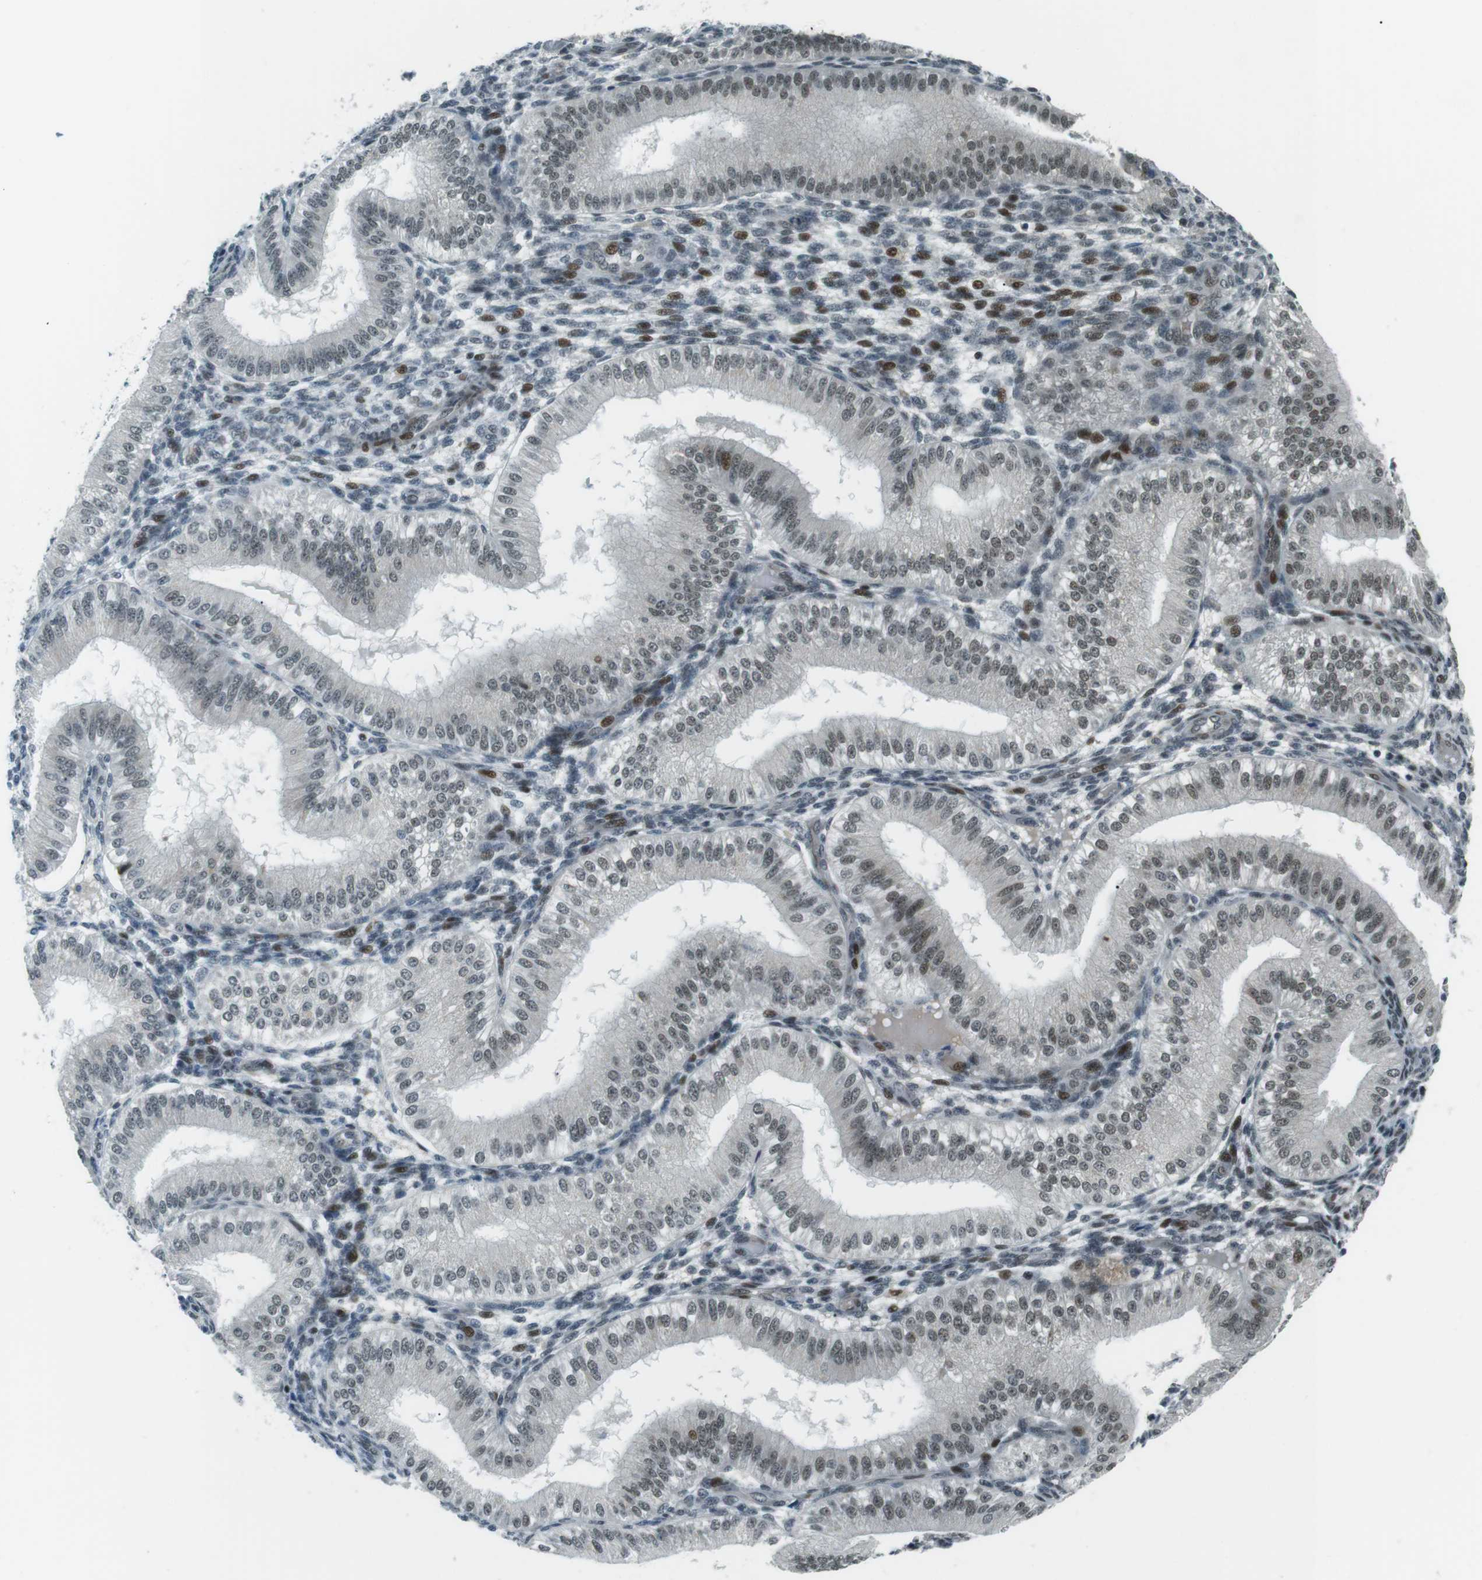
{"staining": {"intensity": "strong", "quantity": "<25%", "location": "nuclear"}, "tissue": "endometrium", "cell_type": "Cells in endometrial stroma", "image_type": "normal", "snomed": [{"axis": "morphology", "description": "Normal tissue, NOS"}, {"axis": "topography", "description": "Endometrium"}], "caption": "The histopathology image reveals a brown stain indicating the presence of a protein in the nuclear of cells in endometrial stroma in endometrium.", "gene": "PJA1", "patient": {"sex": "female", "age": 39}}